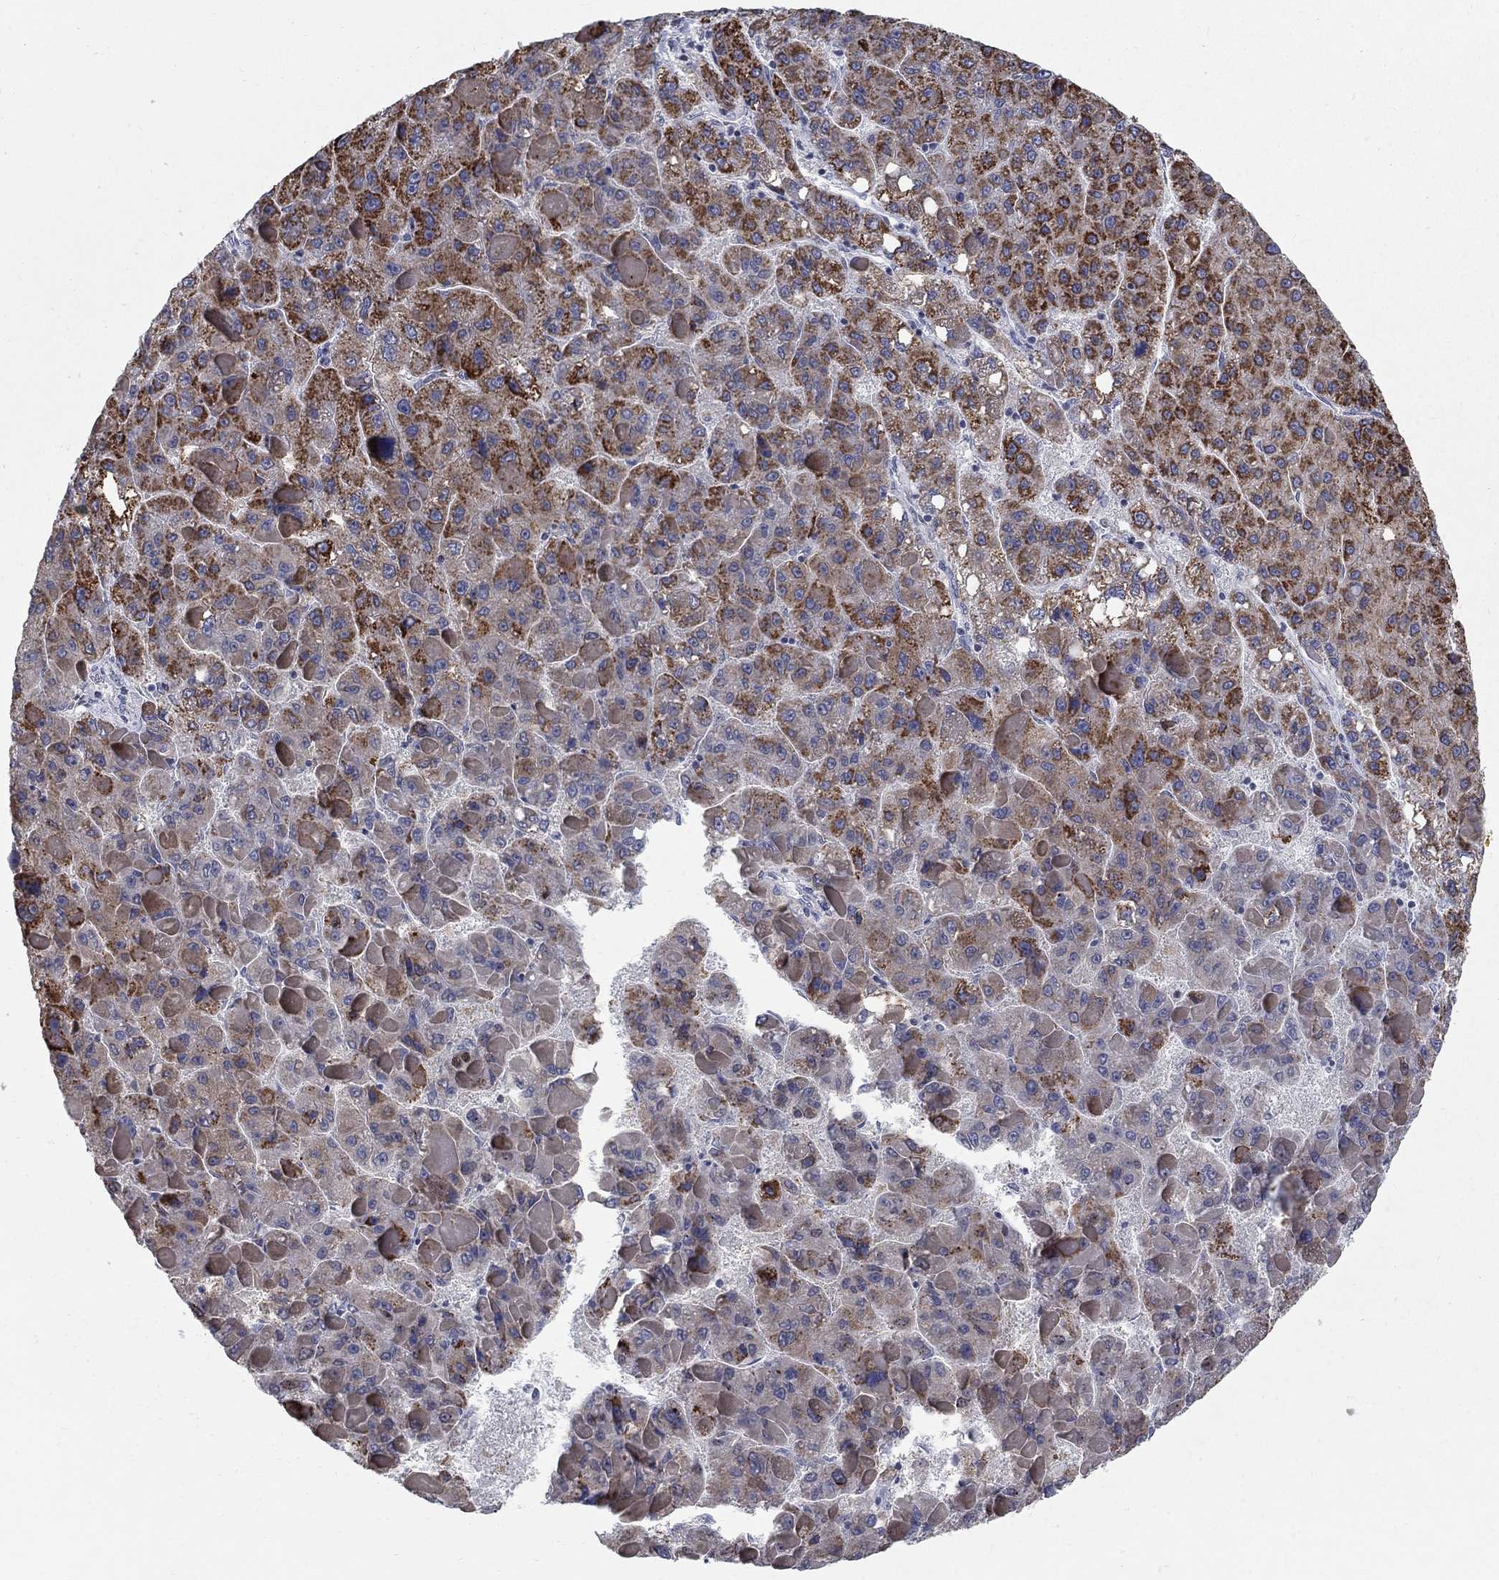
{"staining": {"intensity": "strong", "quantity": "25%-75%", "location": "cytoplasmic/membranous"}, "tissue": "liver cancer", "cell_type": "Tumor cells", "image_type": "cancer", "snomed": [{"axis": "morphology", "description": "Carcinoma, Hepatocellular, NOS"}, {"axis": "topography", "description": "Liver"}], "caption": "The histopathology image shows immunohistochemical staining of liver cancer (hepatocellular carcinoma). There is strong cytoplasmic/membranous expression is present in approximately 25%-75% of tumor cells.", "gene": "GCFC2", "patient": {"sex": "female", "age": 82}}